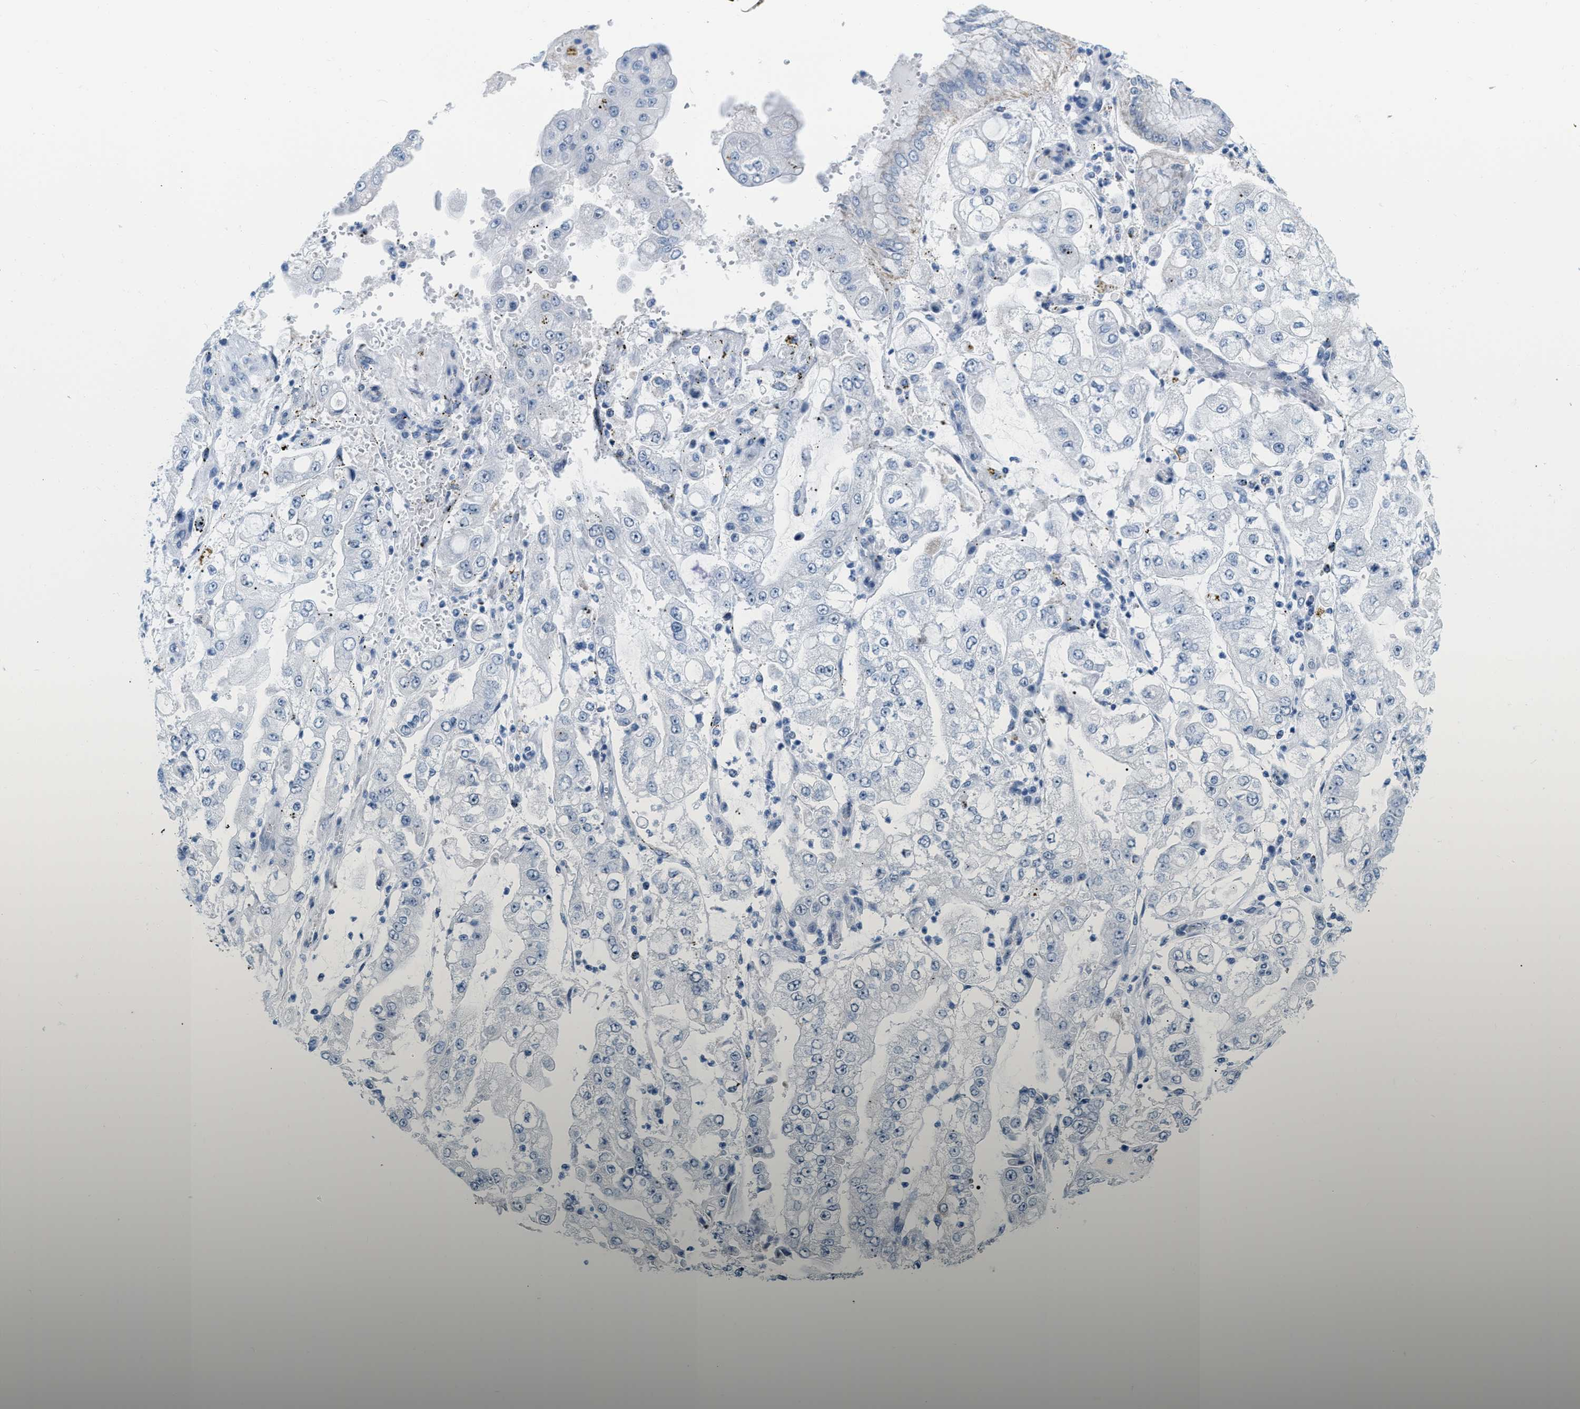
{"staining": {"intensity": "negative", "quantity": "none", "location": "none"}, "tissue": "stomach cancer", "cell_type": "Tumor cells", "image_type": "cancer", "snomed": [{"axis": "morphology", "description": "Adenocarcinoma, NOS"}, {"axis": "topography", "description": "Stomach"}], "caption": "Immunohistochemical staining of human stomach adenocarcinoma reveals no significant positivity in tumor cells. (Brightfield microscopy of DAB immunohistochemistry (IHC) at high magnification).", "gene": "PHRF1", "patient": {"sex": "male", "age": 76}}